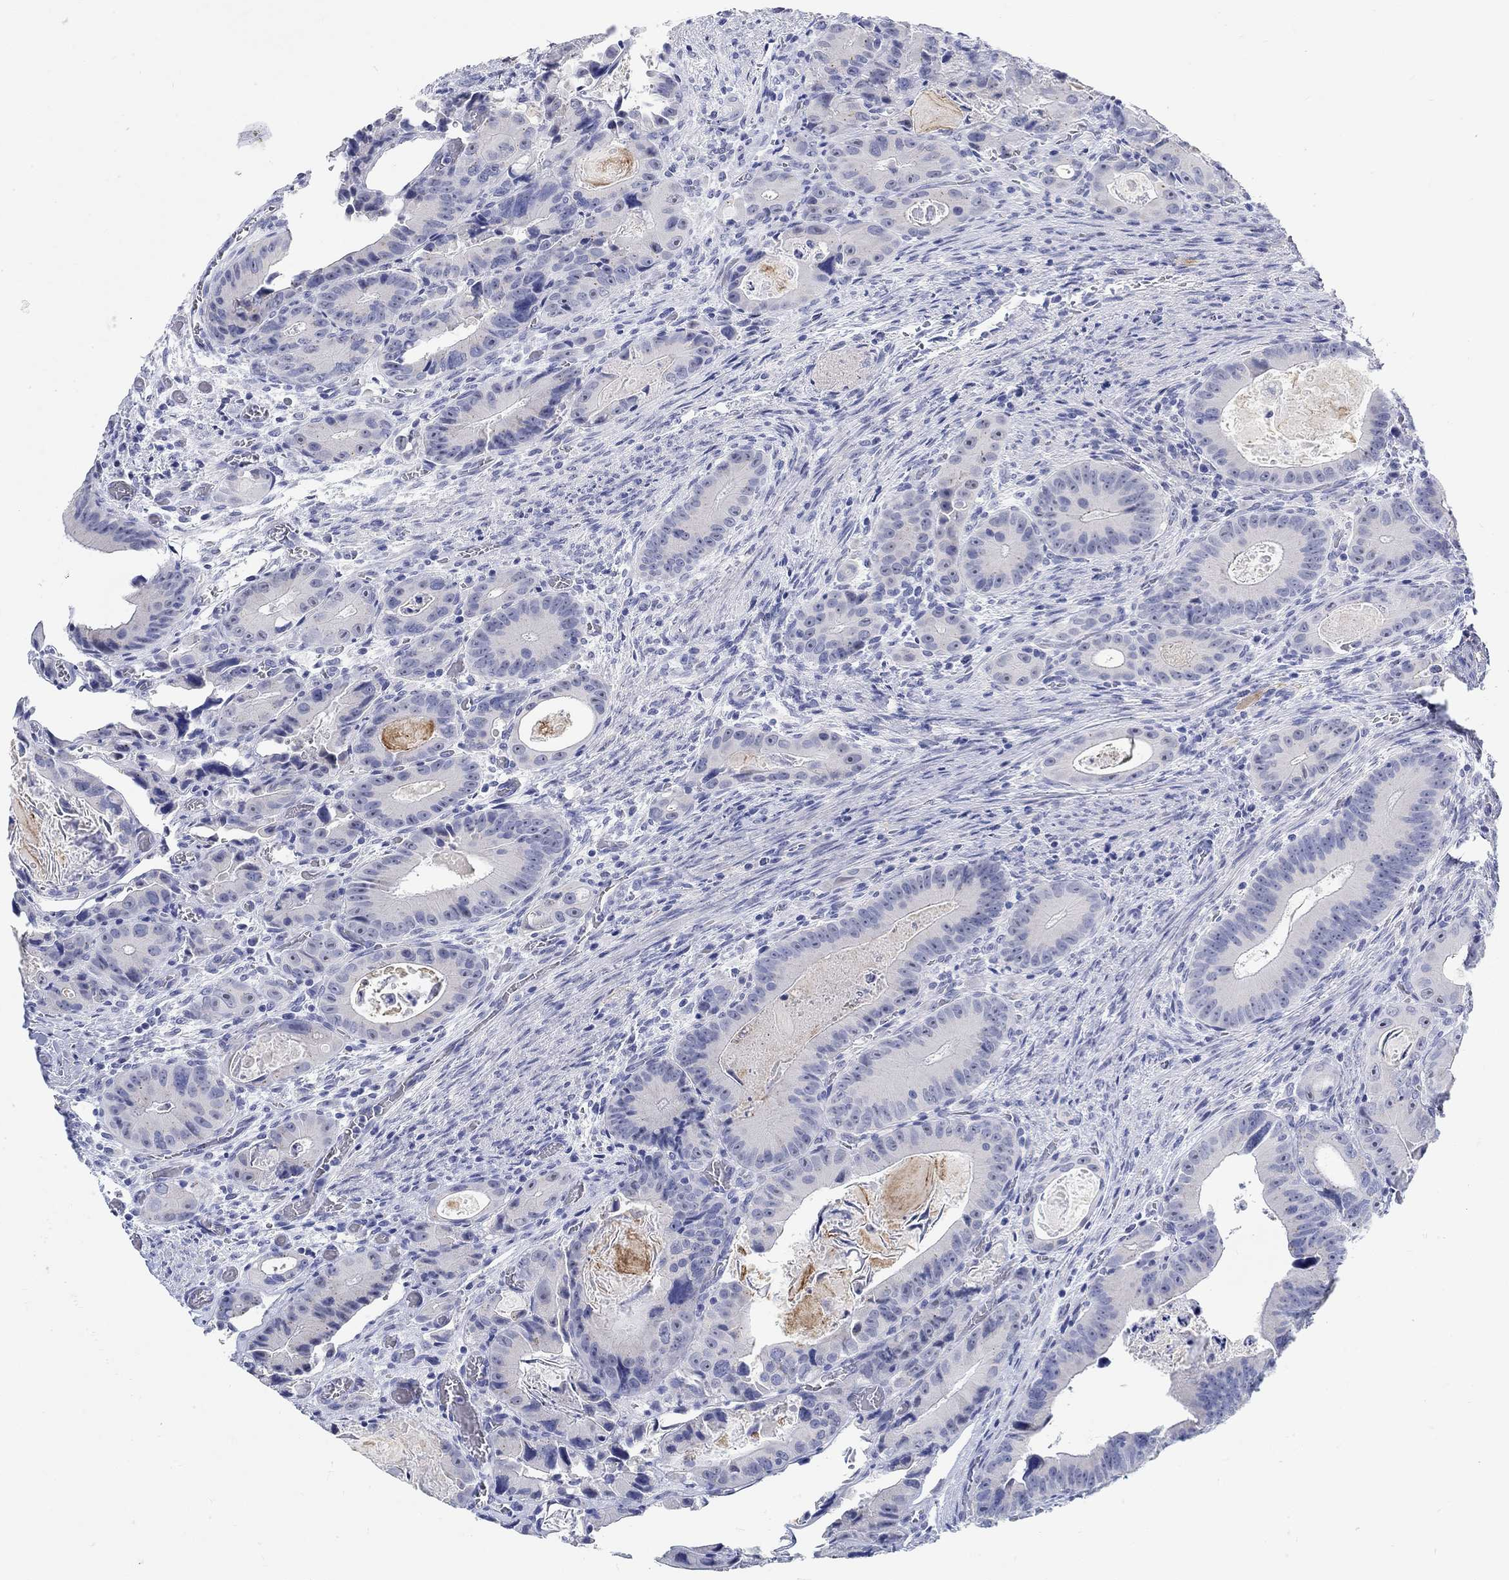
{"staining": {"intensity": "negative", "quantity": "none", "location": "none"}, "tissue": "colorectal cancer", "cell_type": "Tumor cells", "image_type": "cancer", "snomed": [{"axis": "morphology", "description": "Adenocarcinoma, NOS"}, {"axis": "topography", "description": "Rectum"}], "caption": "There is no significant positivity in tumor cells of adenocarcinoma (colorectal). (Stains: DAB (3,3'-diaminobenzidine) IHC with hematoxylin counter stain, Microscopy: brightfield microscopy at high magnification).", "gene": "GRIA3", "patient": {"sex": "male", "age": 64}}